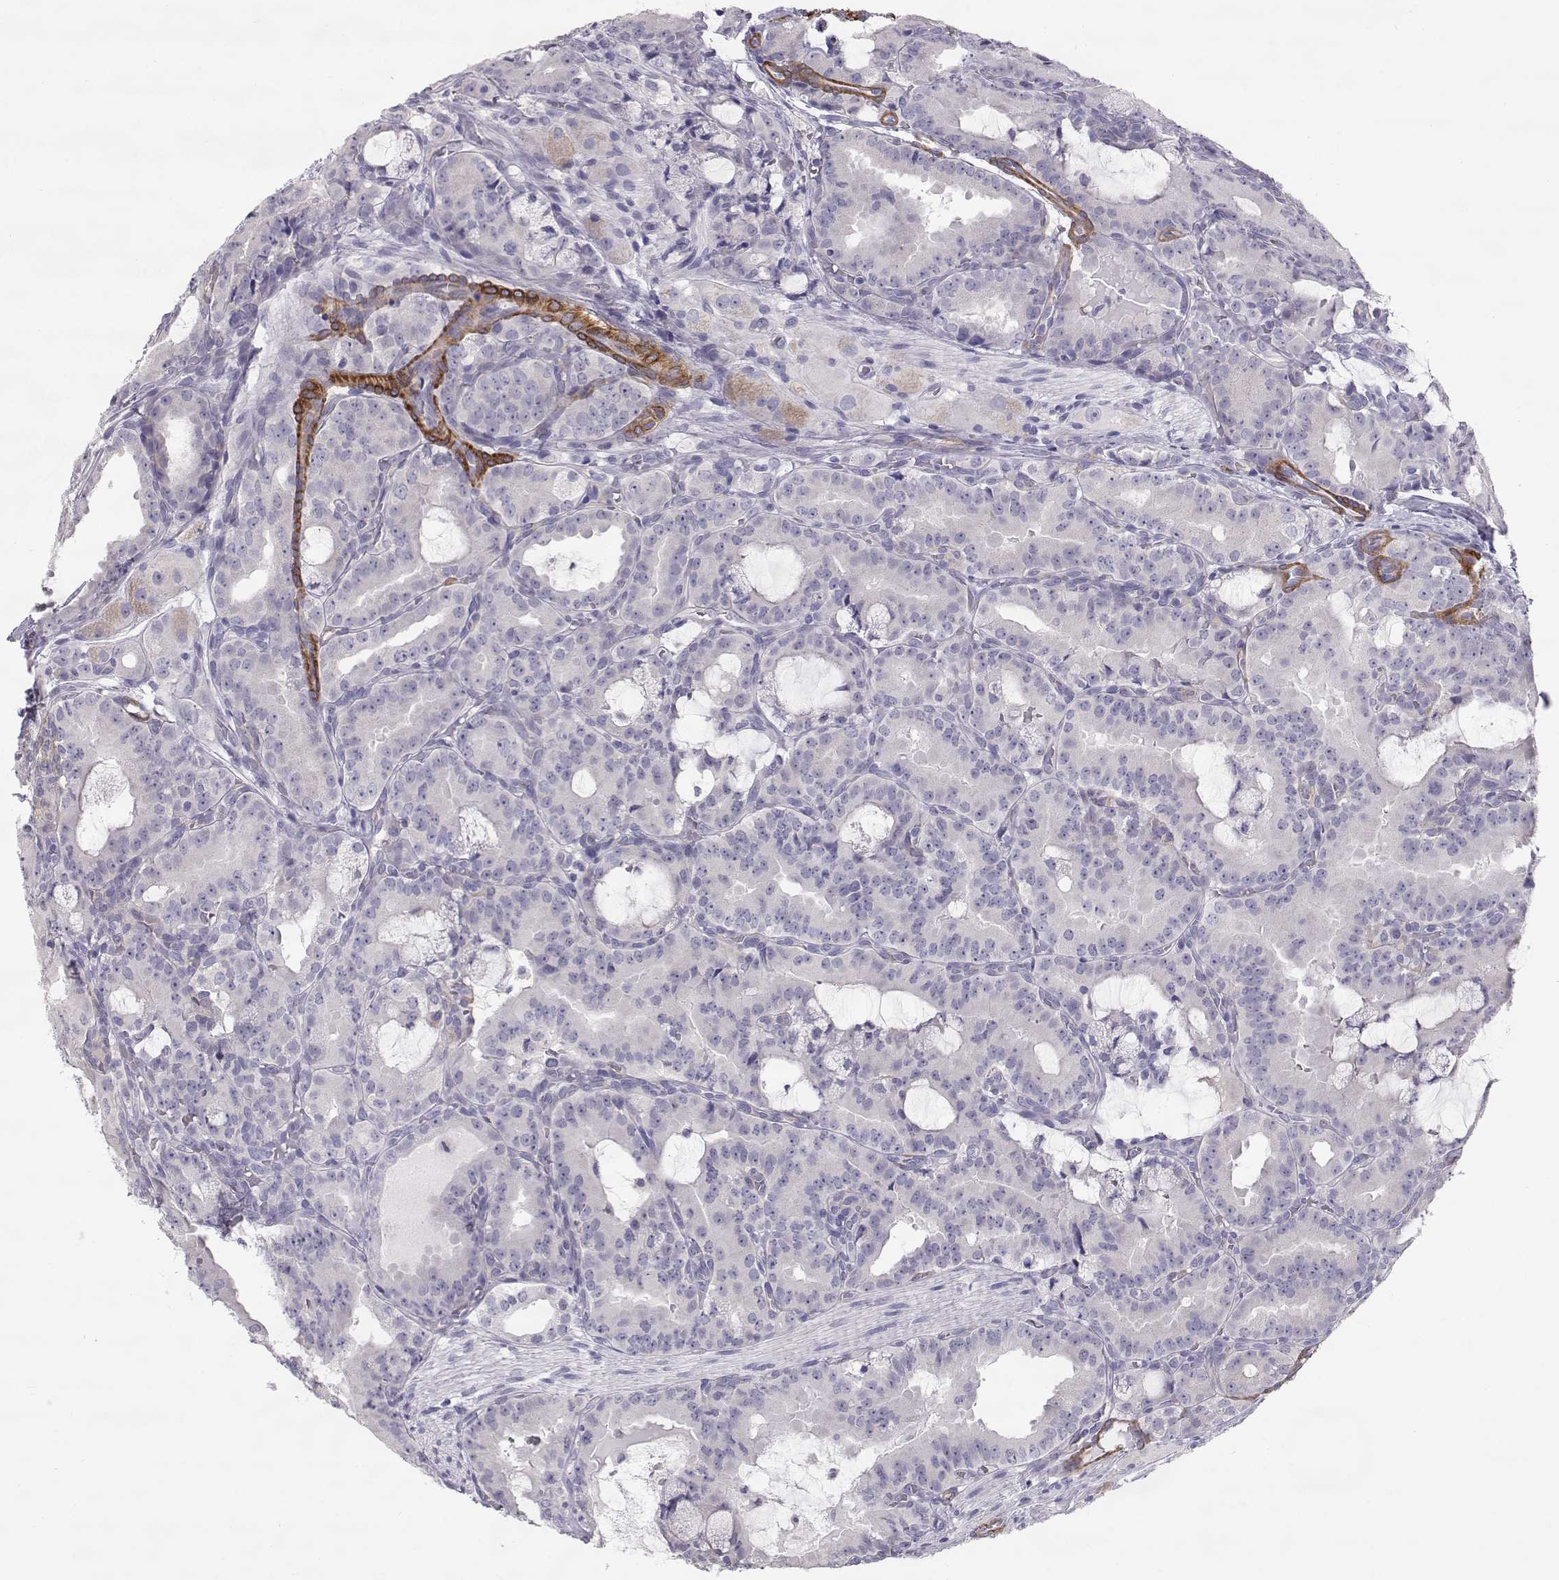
{"staining": {"intensity": "negative", "quantity": "none", "location": "none"}, "tissue": "prostate cancer", "cell_type": "Tumor cells", "image_type": "cancer", "snomed": [{"axis": "morphology", "description": "Adenocarcinoma, NOS"}, {"axis": "morphology", "description": "Adenocarcinoma, High grade"}, {"axis": "topography", "description": "Prostate"}], "caption": "This histopathology image is of high-grade adenocarcinoma (prostate) stained with immunohistochemistry to label a protein in brown with the nuclei are counter-stained blue. There is no expression in tumor cells.", "gene": "SLITRK3", "patient": {"sex": "male", "age": 64}}